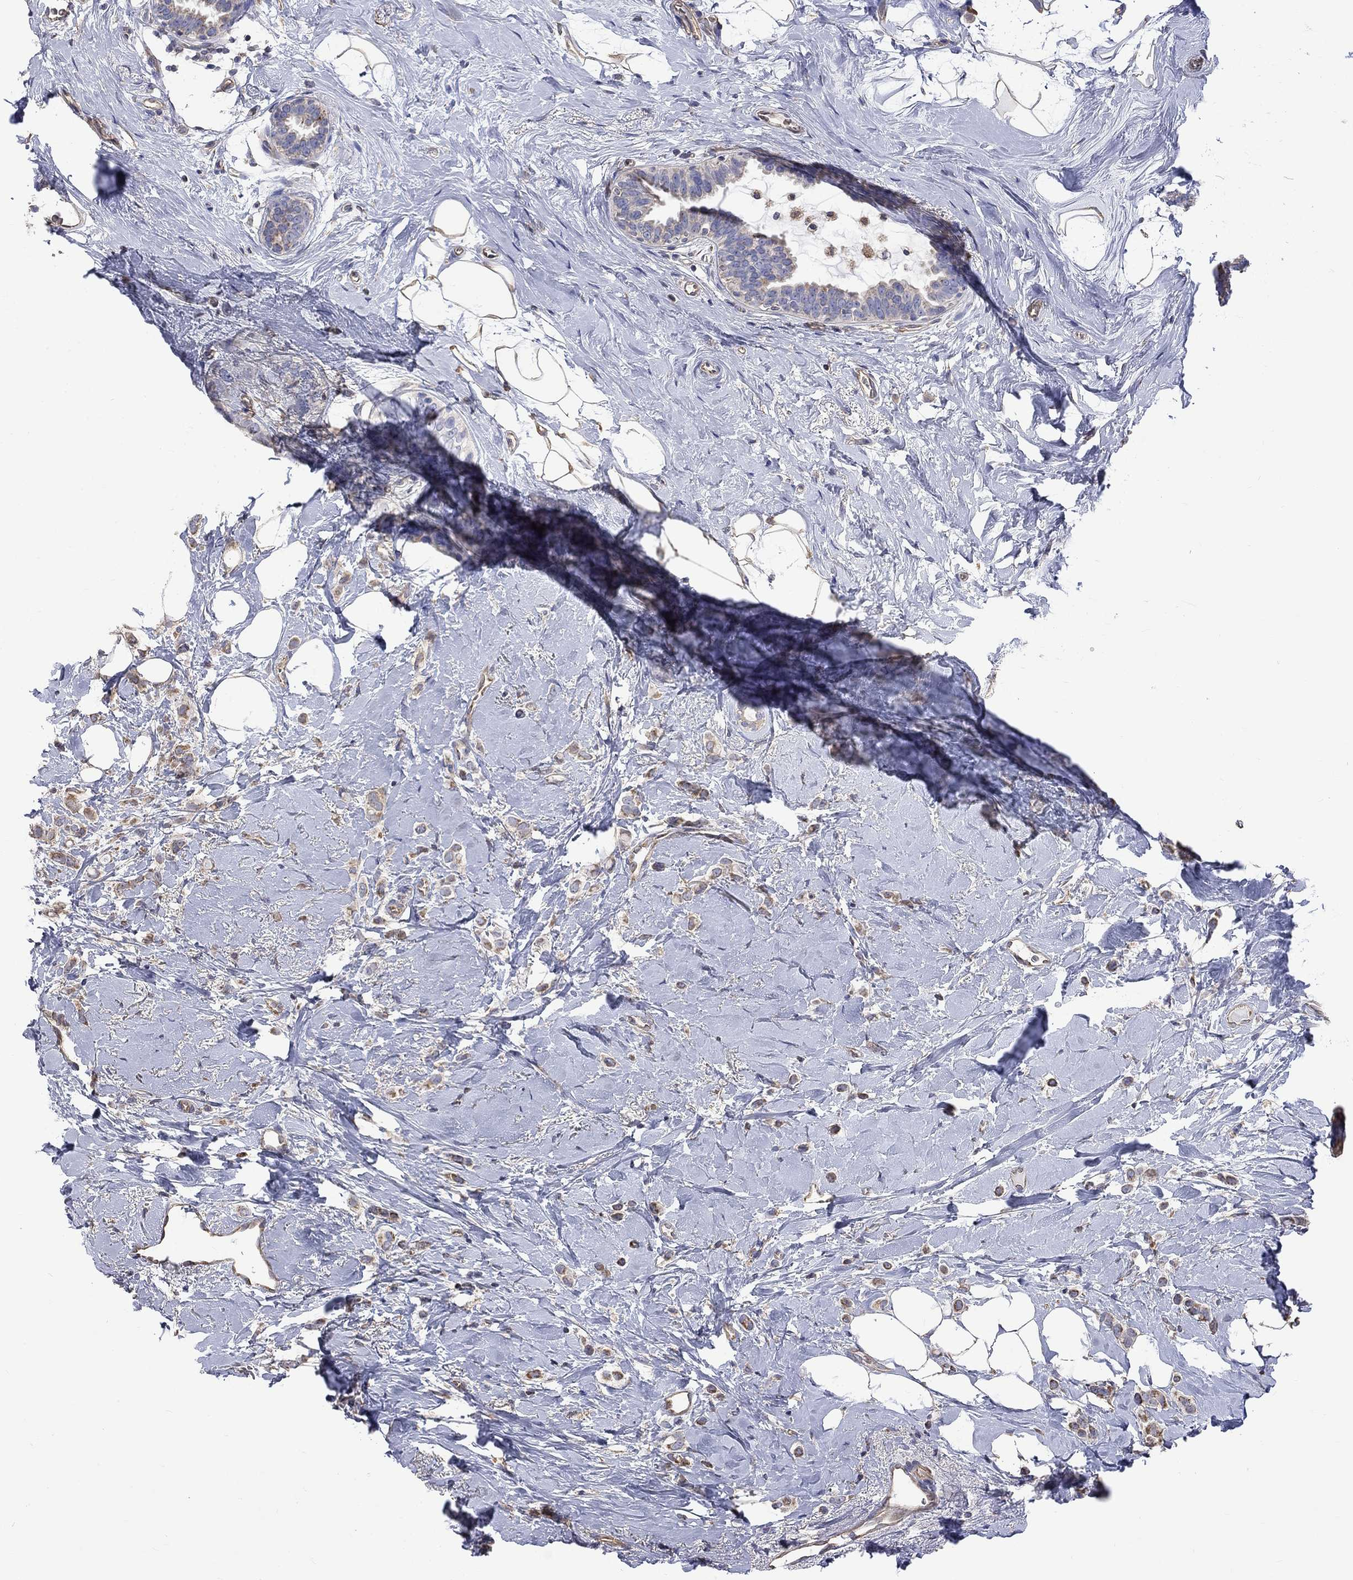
{"staining": {"intensity": "moderate", "quantity": "<25%", "location": "cytoplasmic/membranous"}, "tissue": "breast cancer", "cell_type": "Tumor cells", "image_type": "cancer", "snomed": [{"axis": "morphology", "description": "Duct carcinoma"}, {"axis": "topography", "description": "Breast"}], "caption": "Brown immunohistochemical staining in human breast cancer demonstrates moderate cytoplasmic/membranous positivity in approximately <25% of tumor cells. The staining is performed using DAB brown chromogen to label protein expression. The nuclei are counter-stained blue using hematoxylin.", "gene": "CAMKK2", "patient": {"sex": "female", "age": 55}}